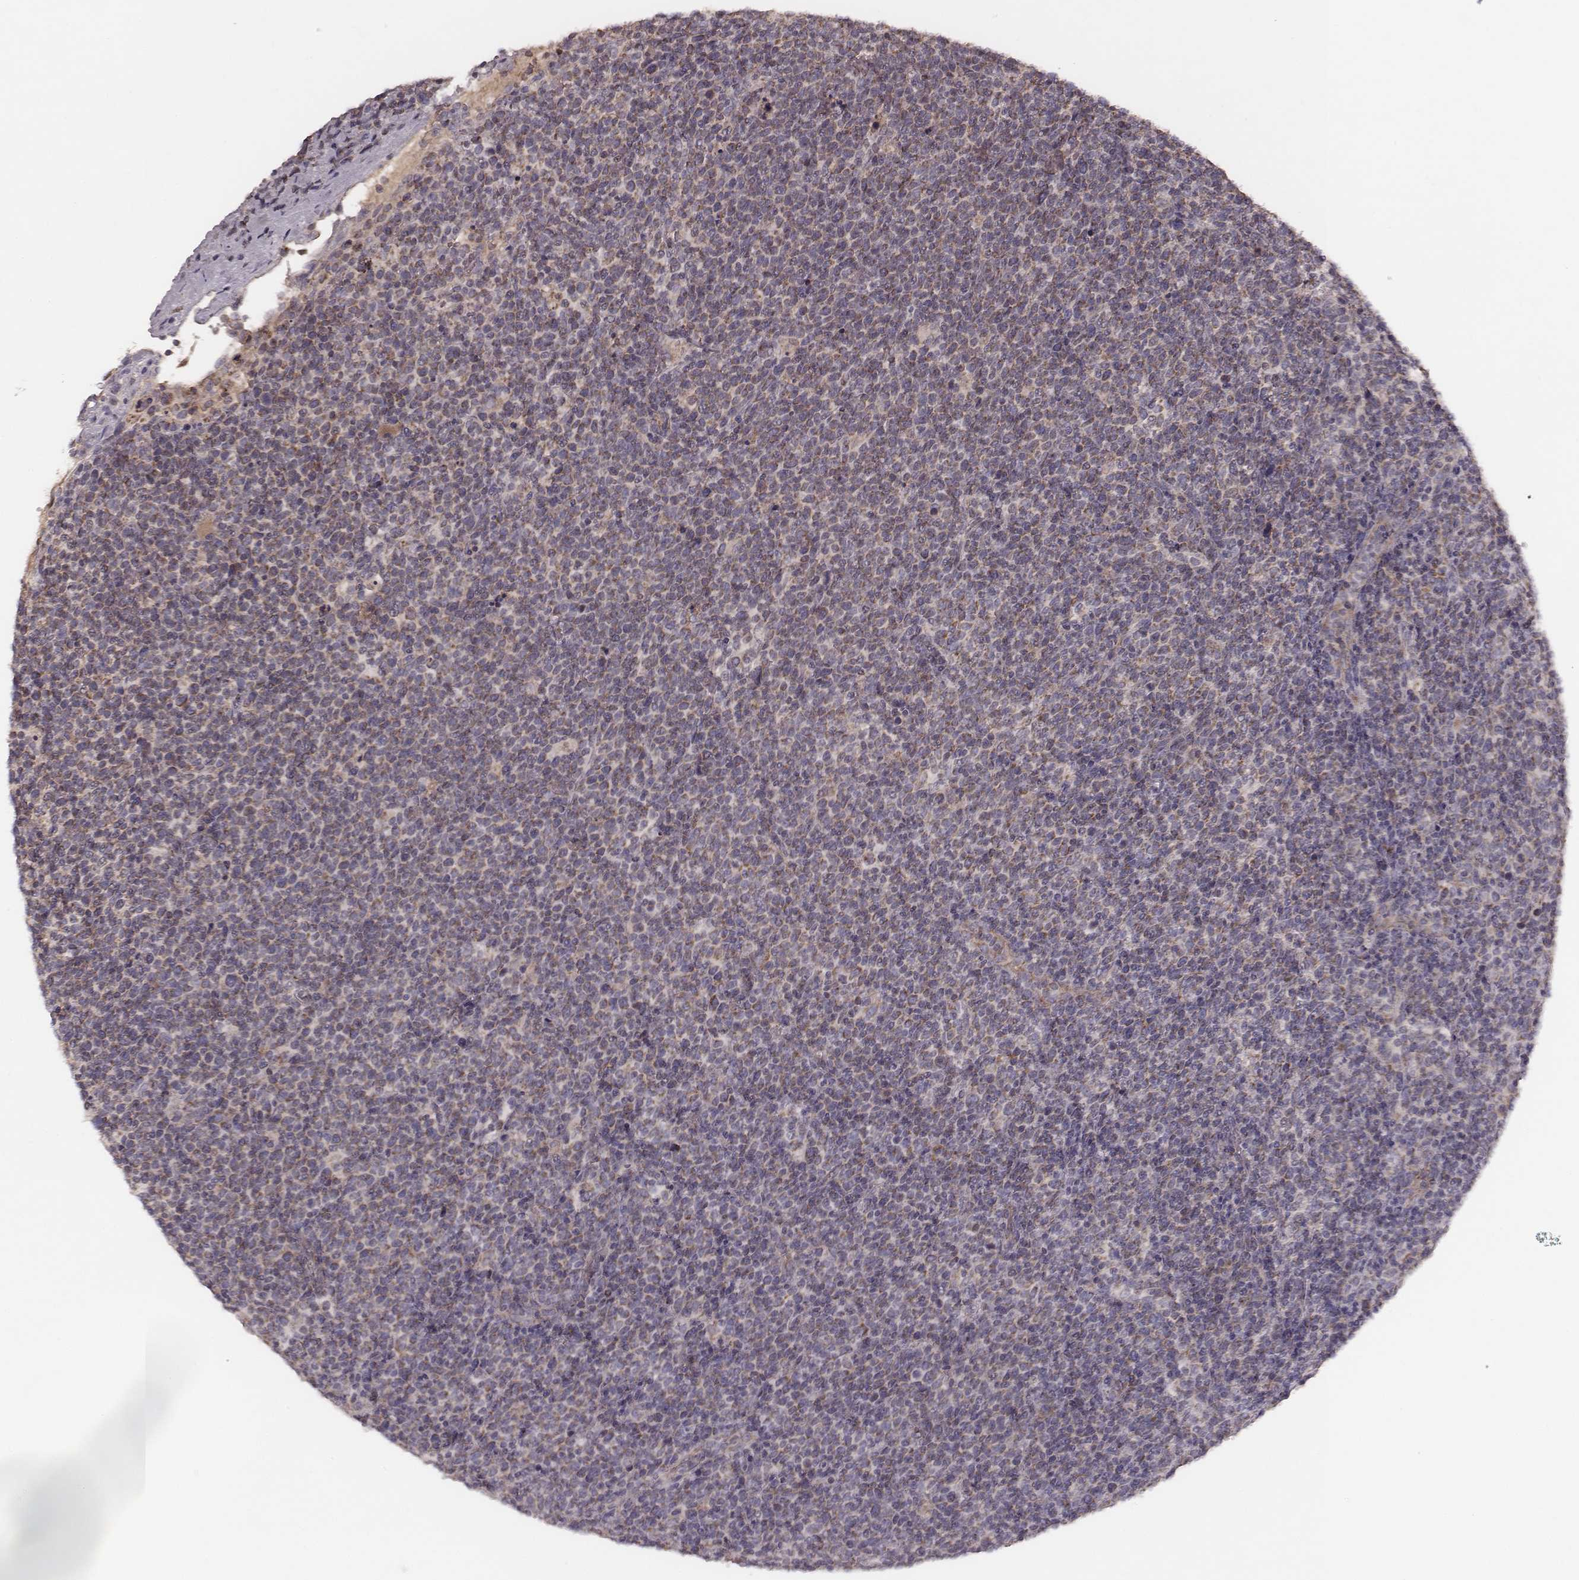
{"staining": {"intensity": "weak", "quantity": "<25%", "location": "cytoplasmic/membranous"}, "tissue": "lymphoma", "cell_type": "Tumor cells", "image_type": "cancer", "snomed": [{"axis": "morphology", "description": "Malignant lymphoma, non-Hodgkin's type, High grade"}, {"axis": "topography", "description": "Lymph node"}], "caption": "IHC of human lymphoma demonstrates no positivity in tumor cells.", "gene": "MRPS27", "patient": {"sex": "male", "age": 61}}